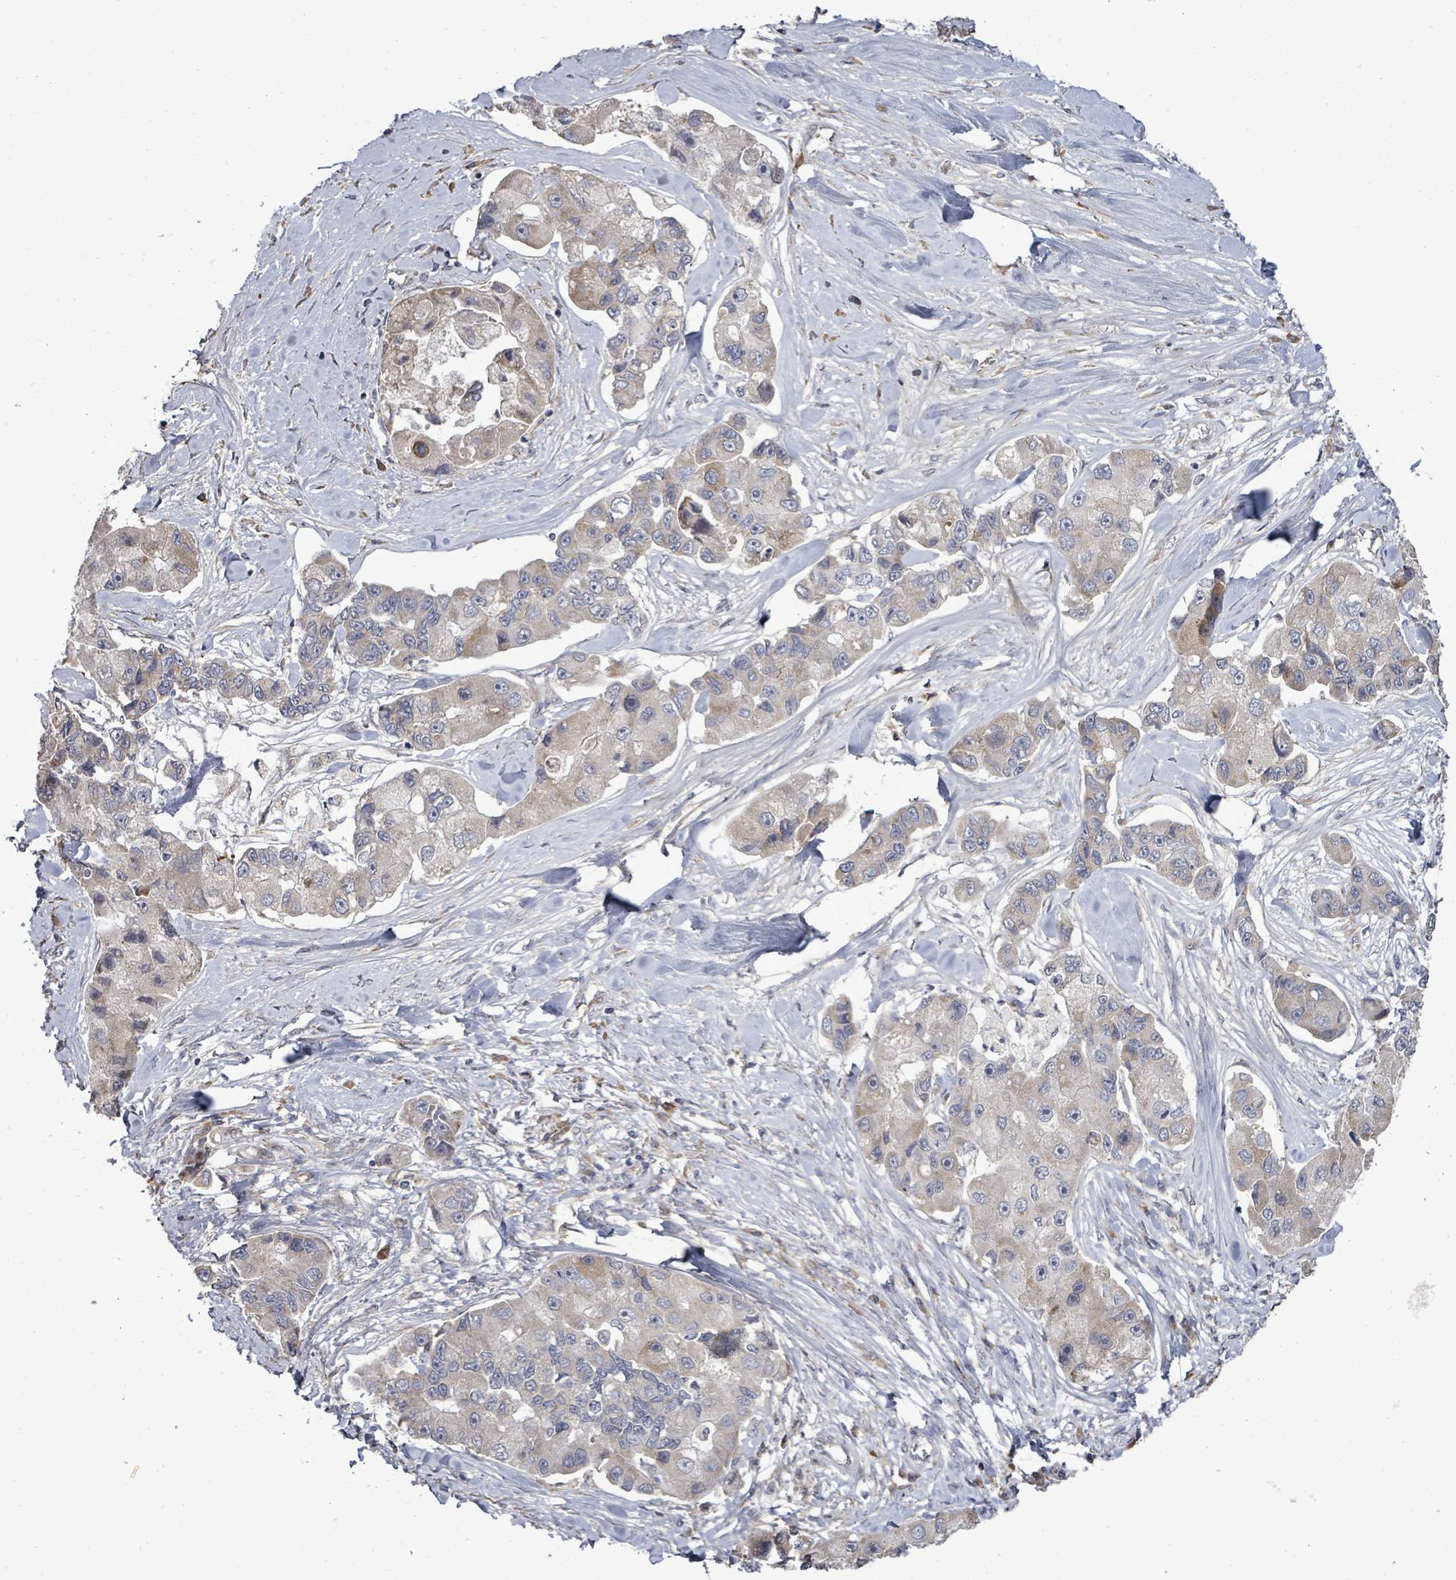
{"staining": {"intensity": "weak", "quantity": "<25%", "location": "cytoplasmic/membranous"}, "tissue": "lung cancer", "cell_type": "Tumor cells", "image_type": "cancer", "snomed": [{"axis": "morphology", "description": "Adenocarcinoma, NOS"}, {"axis": "topography", "description": "Lung"}], "caption": "Tumor cells show no significant protein staining in lung cancer. (Brightfield microscopy of DAB immunohistochemistry at high magnification).", "gene": "POMGNT2", "patient": {"sex": "female", "age": 54}}